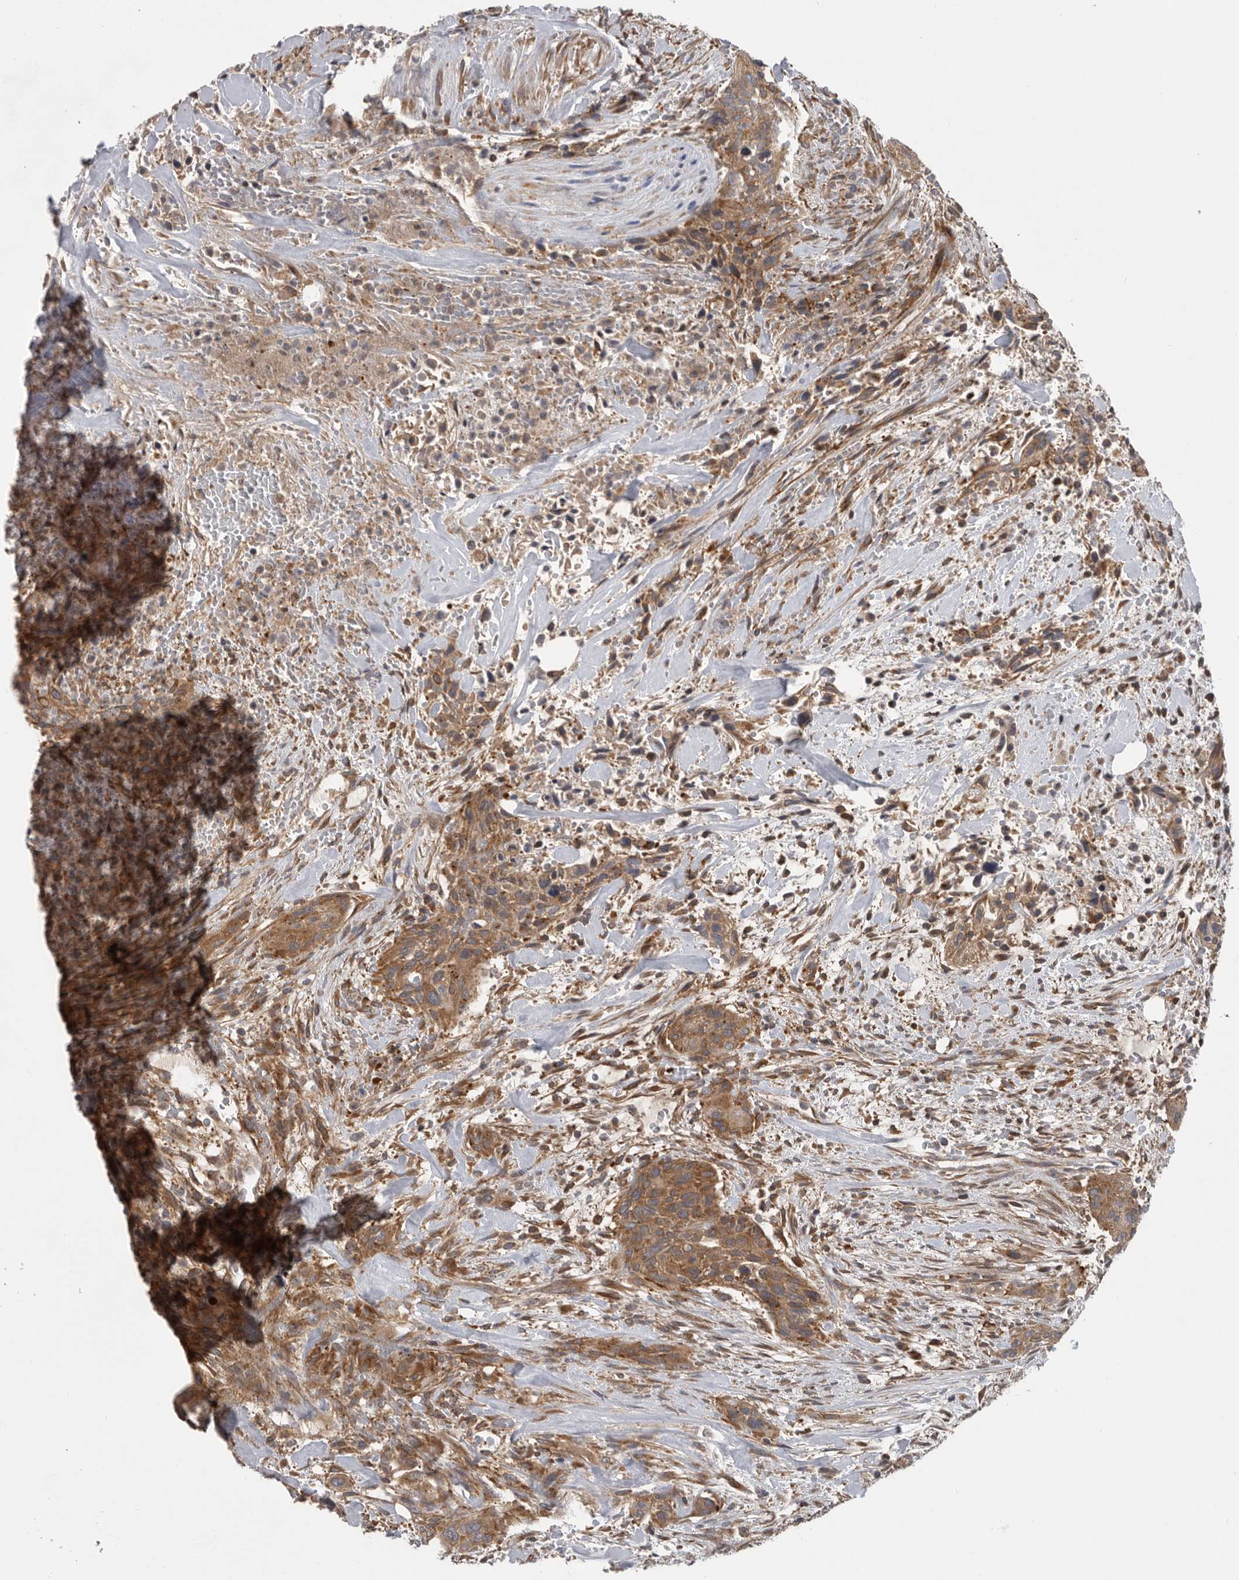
{"staining": {"intensity": "moderate", "quantity": ">75%", "location": "cytoplasmic/membranous"}, "tissue": "urothelial cancer", "cell_type": "Tumor cells", "image_type": "cancer", "snomed": [{"axis": "morphology", "description": "Urothelial carcinoma, High grade"}, {"axis": "topography", "description": "Urinary bladder"}], "caption": "Tumor cells reveal moderate cytoplasmic/membranous positivity in about >75% of cells in urothelial cancer.", "gene": "C1orf109", "patient": {"sex": "male", "age": 35}}